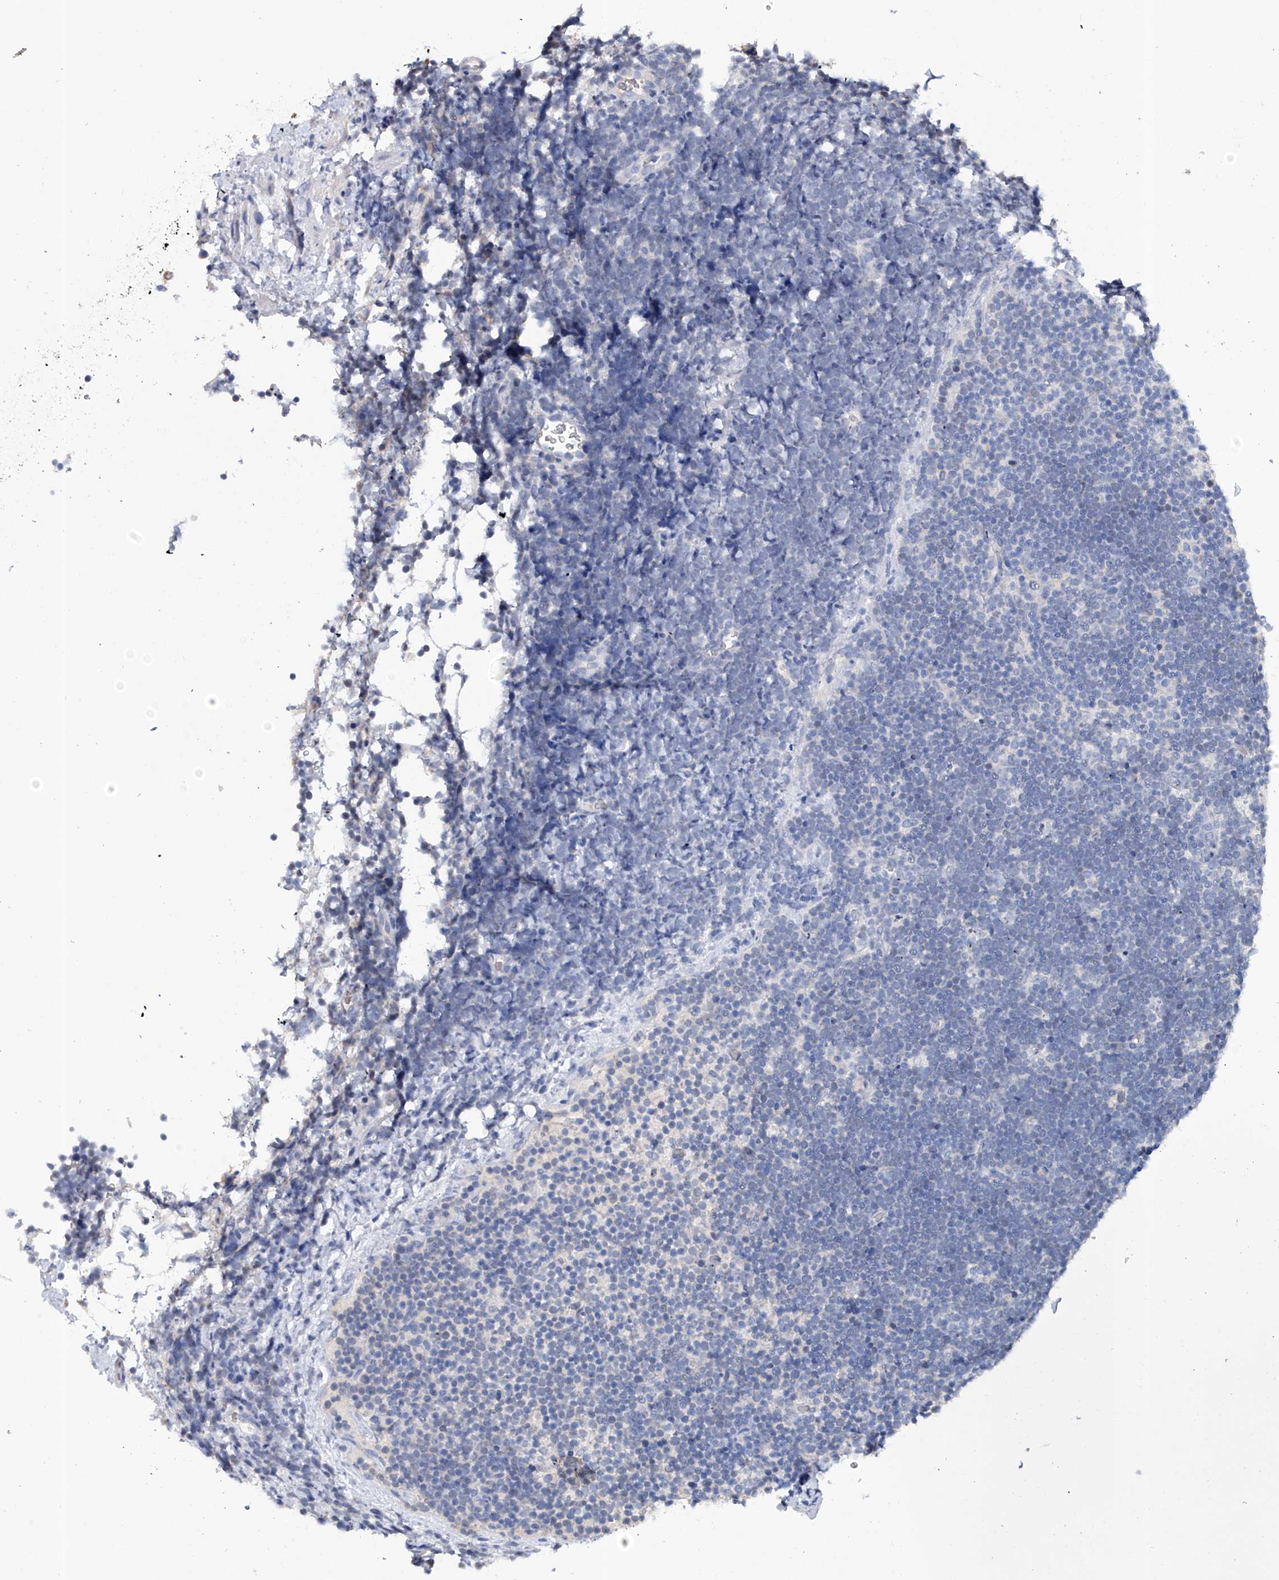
{"staining": {"intensity": "negative", "quantity": "none", "location": "none"}, "tissue": "lymphoma", "cell_type": "Tumor cells", "image_type": "cancer", "snomed": [{"axis": "morphology", "description": "Malignant lymphoma, non-Hodgkin's type, High grade"}, {"axis": "topography", "description": "Lymph node"}], "caption": "Image shows no protein expression in tumor cells of malignant lymphoma, non-Hodgkin's type (high-grade) tissue.", "gene": "KLHL17", "patient": {"sex": "male", "age": 13}}